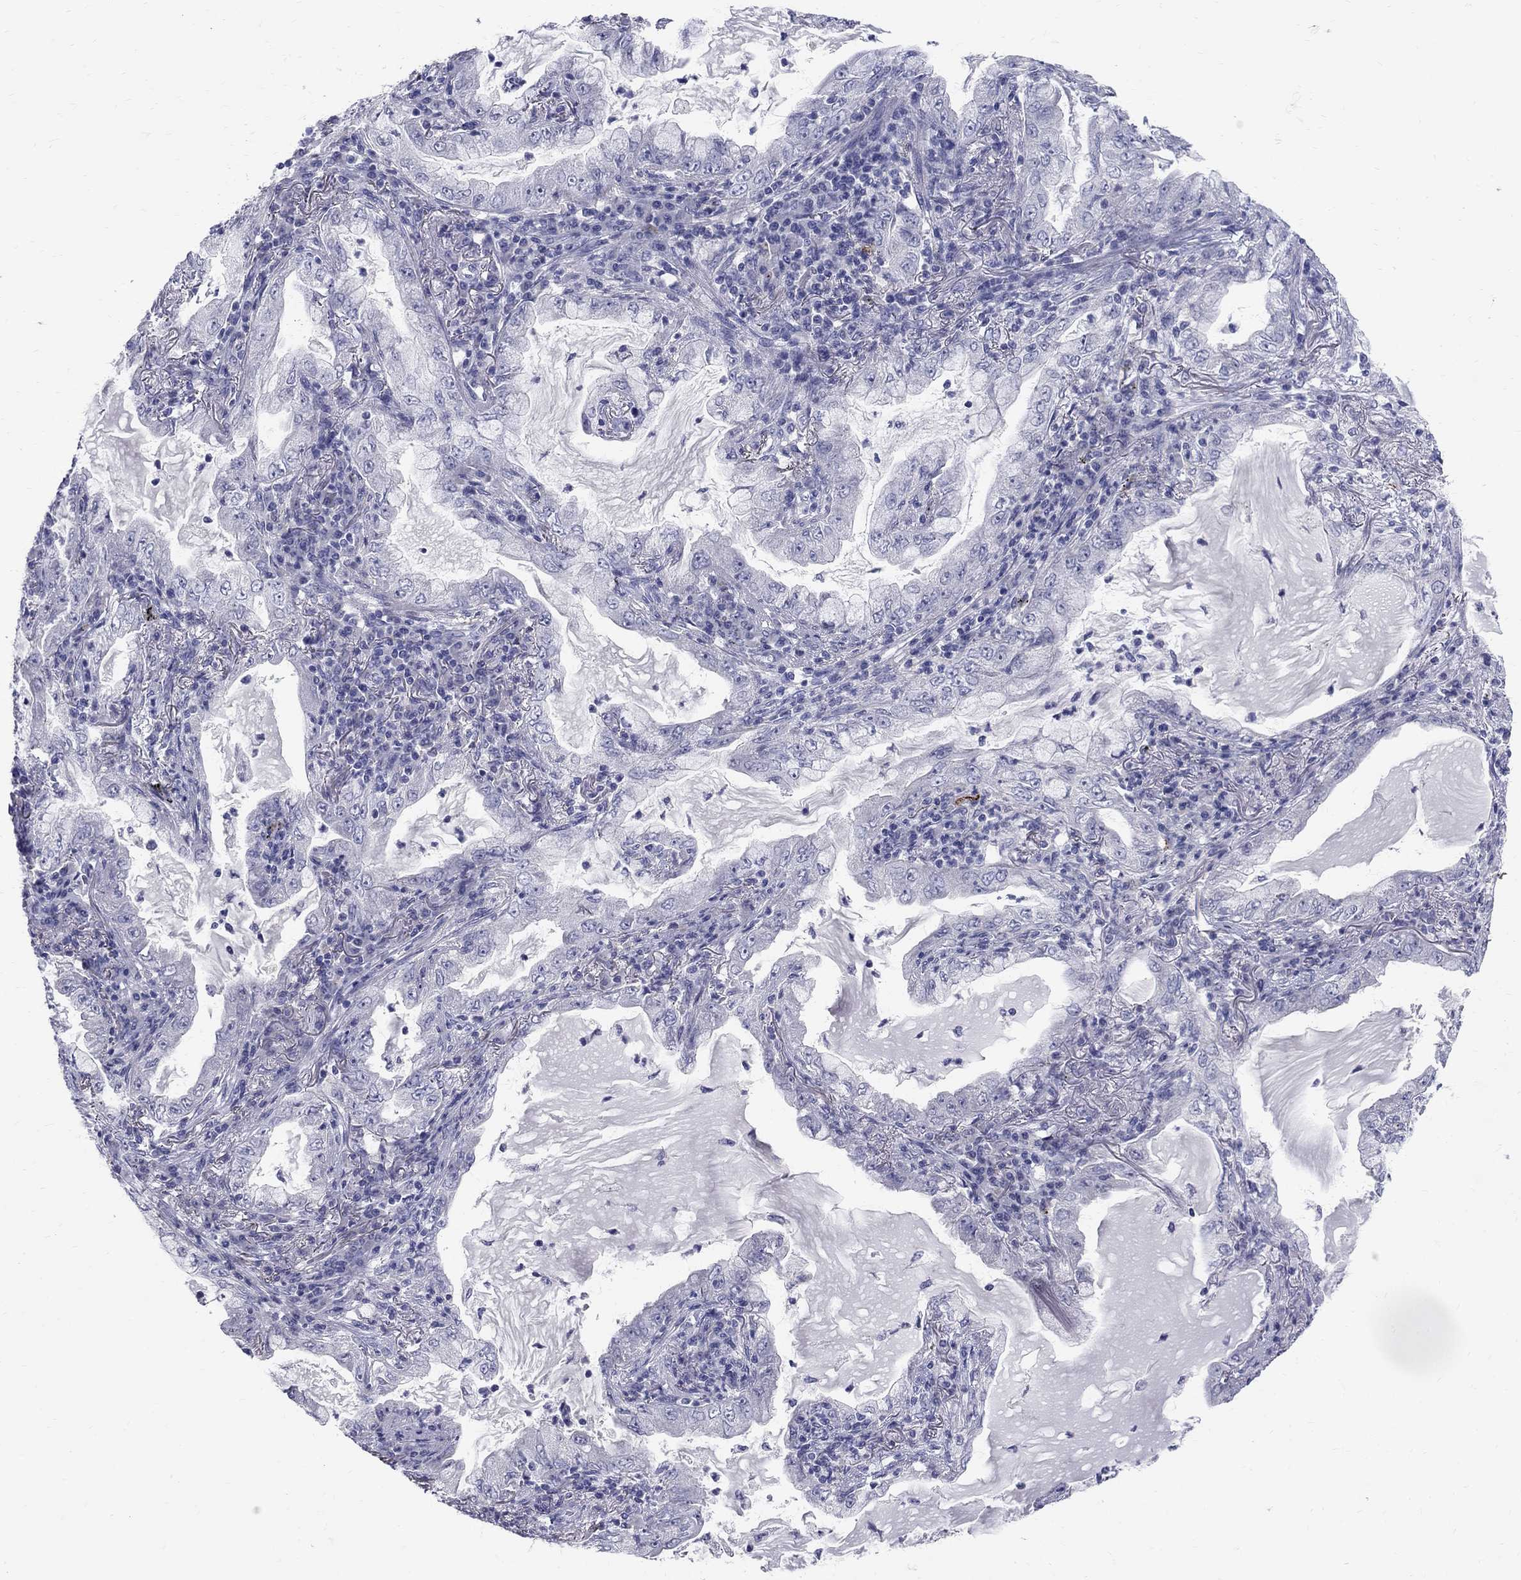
{"staining": {"intensity": "negative", "quantity": "none", "location": "none"}, "tissue": "lung cancer", "cell_type": "Tumor cells", "image_type": "cancer", "snomed": [{"axis": "morphology", "description": "Adenocarcinoma, NOS"}, {"axis": "topography", "description": "Lung"}], "caption": "DAB (3,3'-diaminobenzidine) immunohistochemical staining of human lung adenocarcinoma demonstrates no significant staining in tumor cells.", "gene": "TP53TG5", "patient": {"sex": "female", "age": 73}}